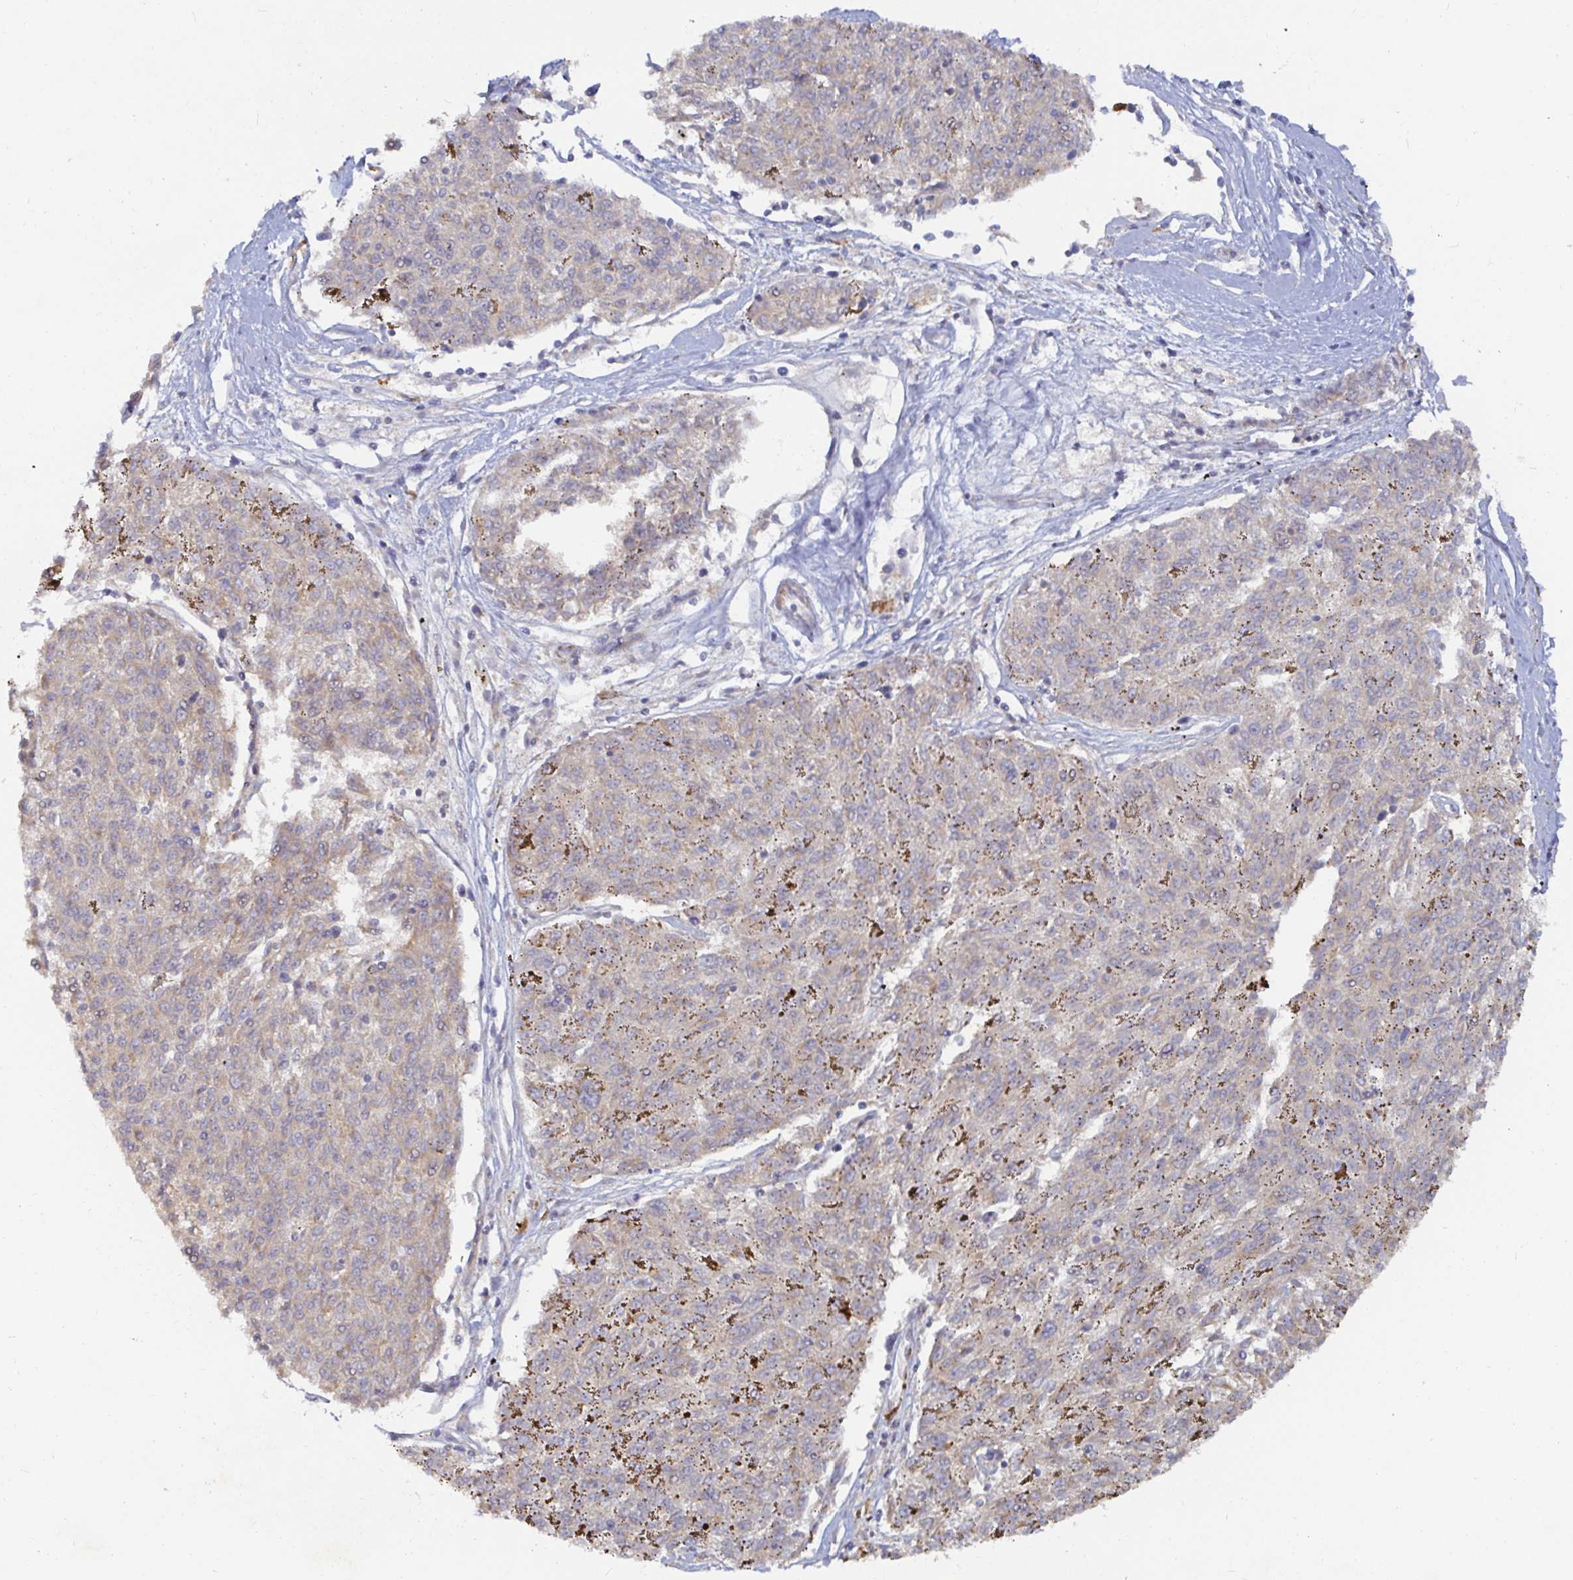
{"staining": {"intensity": "negative", "quantity": "none", "location": "none"}, "tissue": "melanoma", "cell_type": "Tumor cells", "image_type": "cancer", "snomed": [{"axis": "morphology", "description": "Malignant melanoma, NOS"}, {"axis": "topography", "description": "Skin"}], "caption": "This is an IHC image of malignant melanoma. There is no expression in tumor cells.", "gene": "SSH2", "patient": {"sex": "female", "age": 72}}